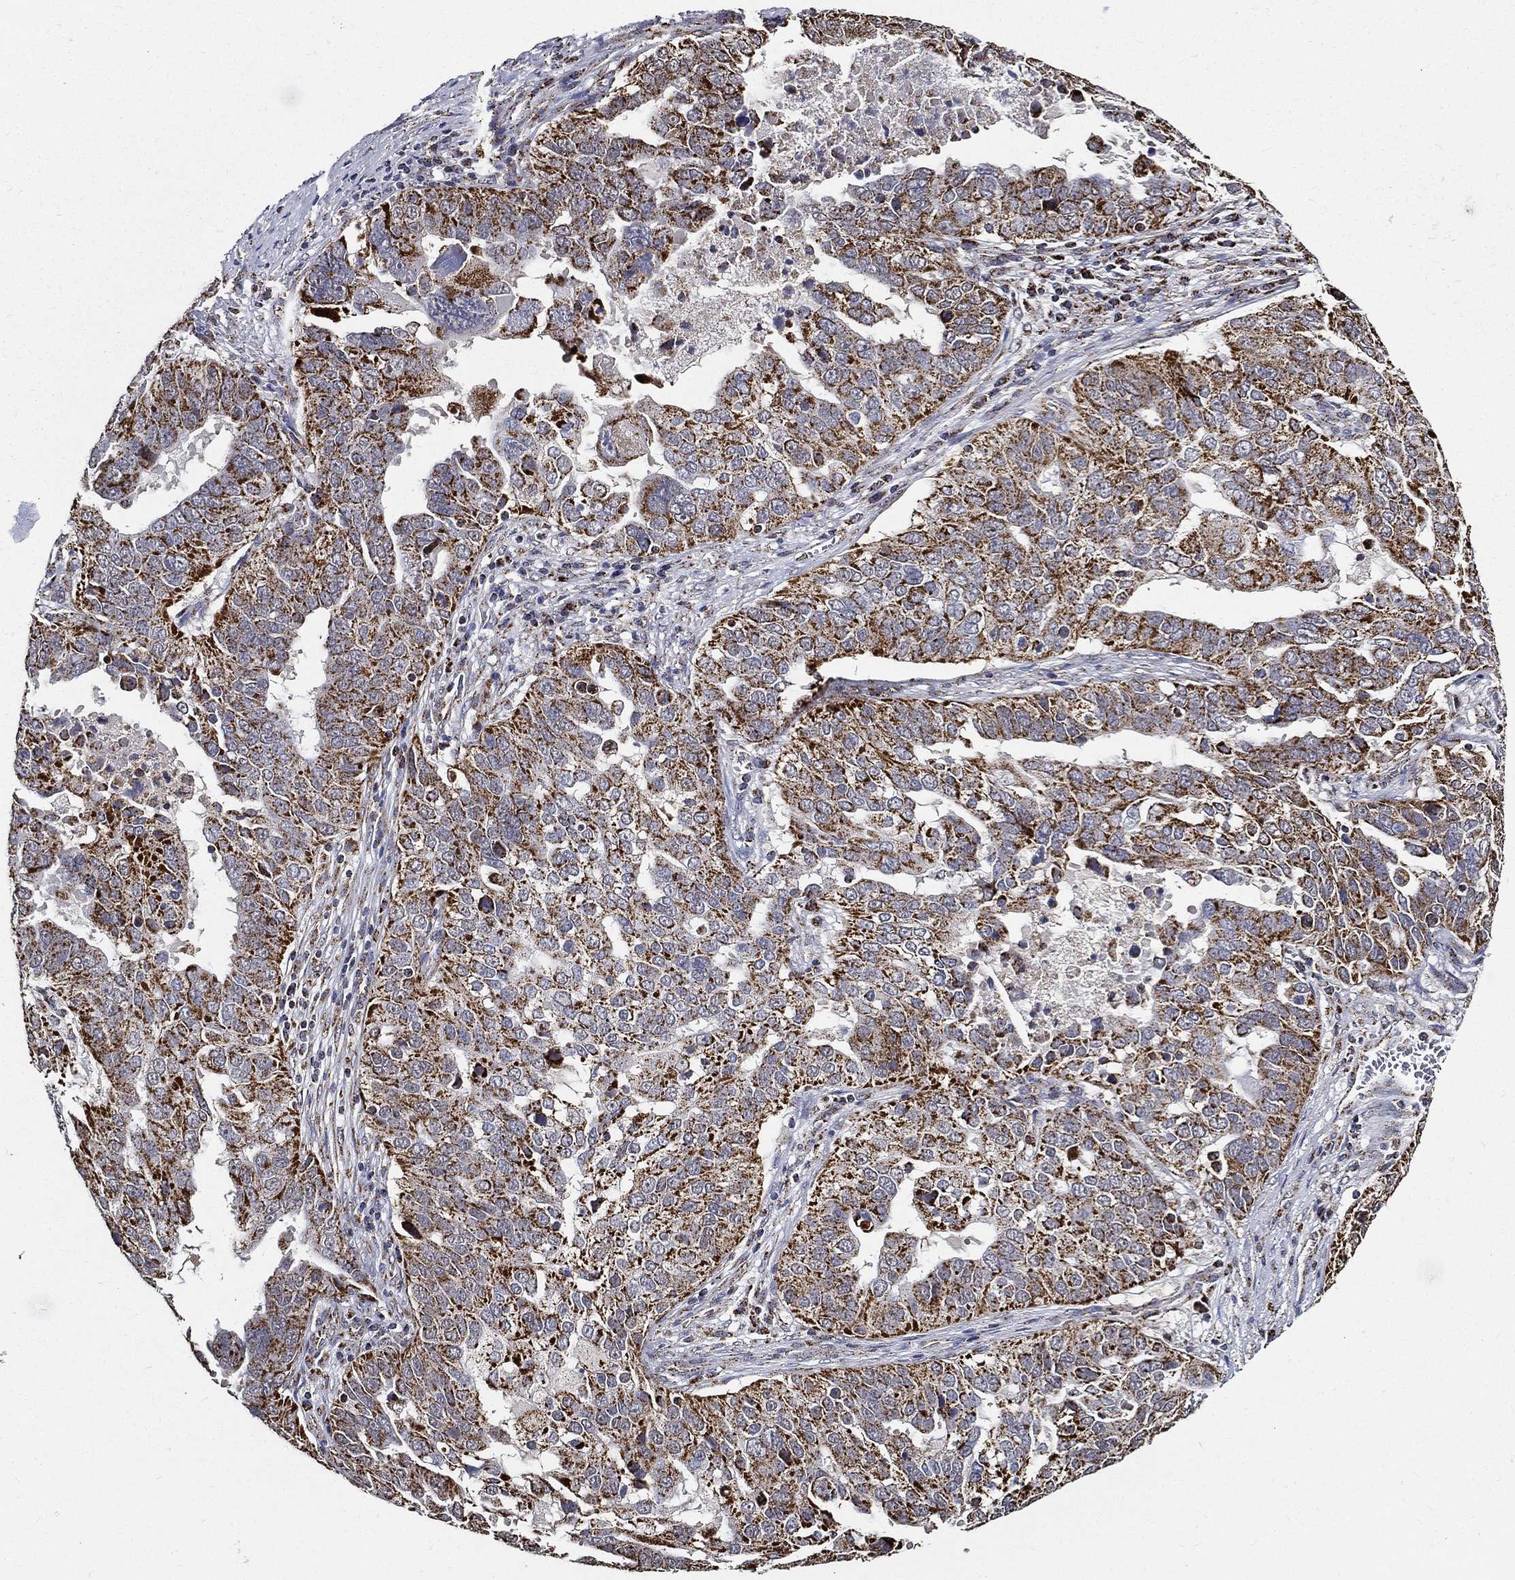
{"staining": {"intensity": "strong", "quantity": "25%-75%", "location": "cytoplasmic/membranous"}, "tissue": "ovarian cancer", "cell_type": "Tumor cells", "image_type": "cancer", "snomed": [{"axis": "morphology", "description": "Carcinoma, endometroid"}, {"axis": "topography", "description": "Soft tissue"}, {"axis": "topography", "description": "Ovary"}], "caption": "Ovarian cancer (endometroid carcinoma) stained for a protein reveals strong cytoplasmic/membranous positivity in tumor cells.", "gene": "NDUFAB1", "patient": {"sex": "female", "age": 52}}